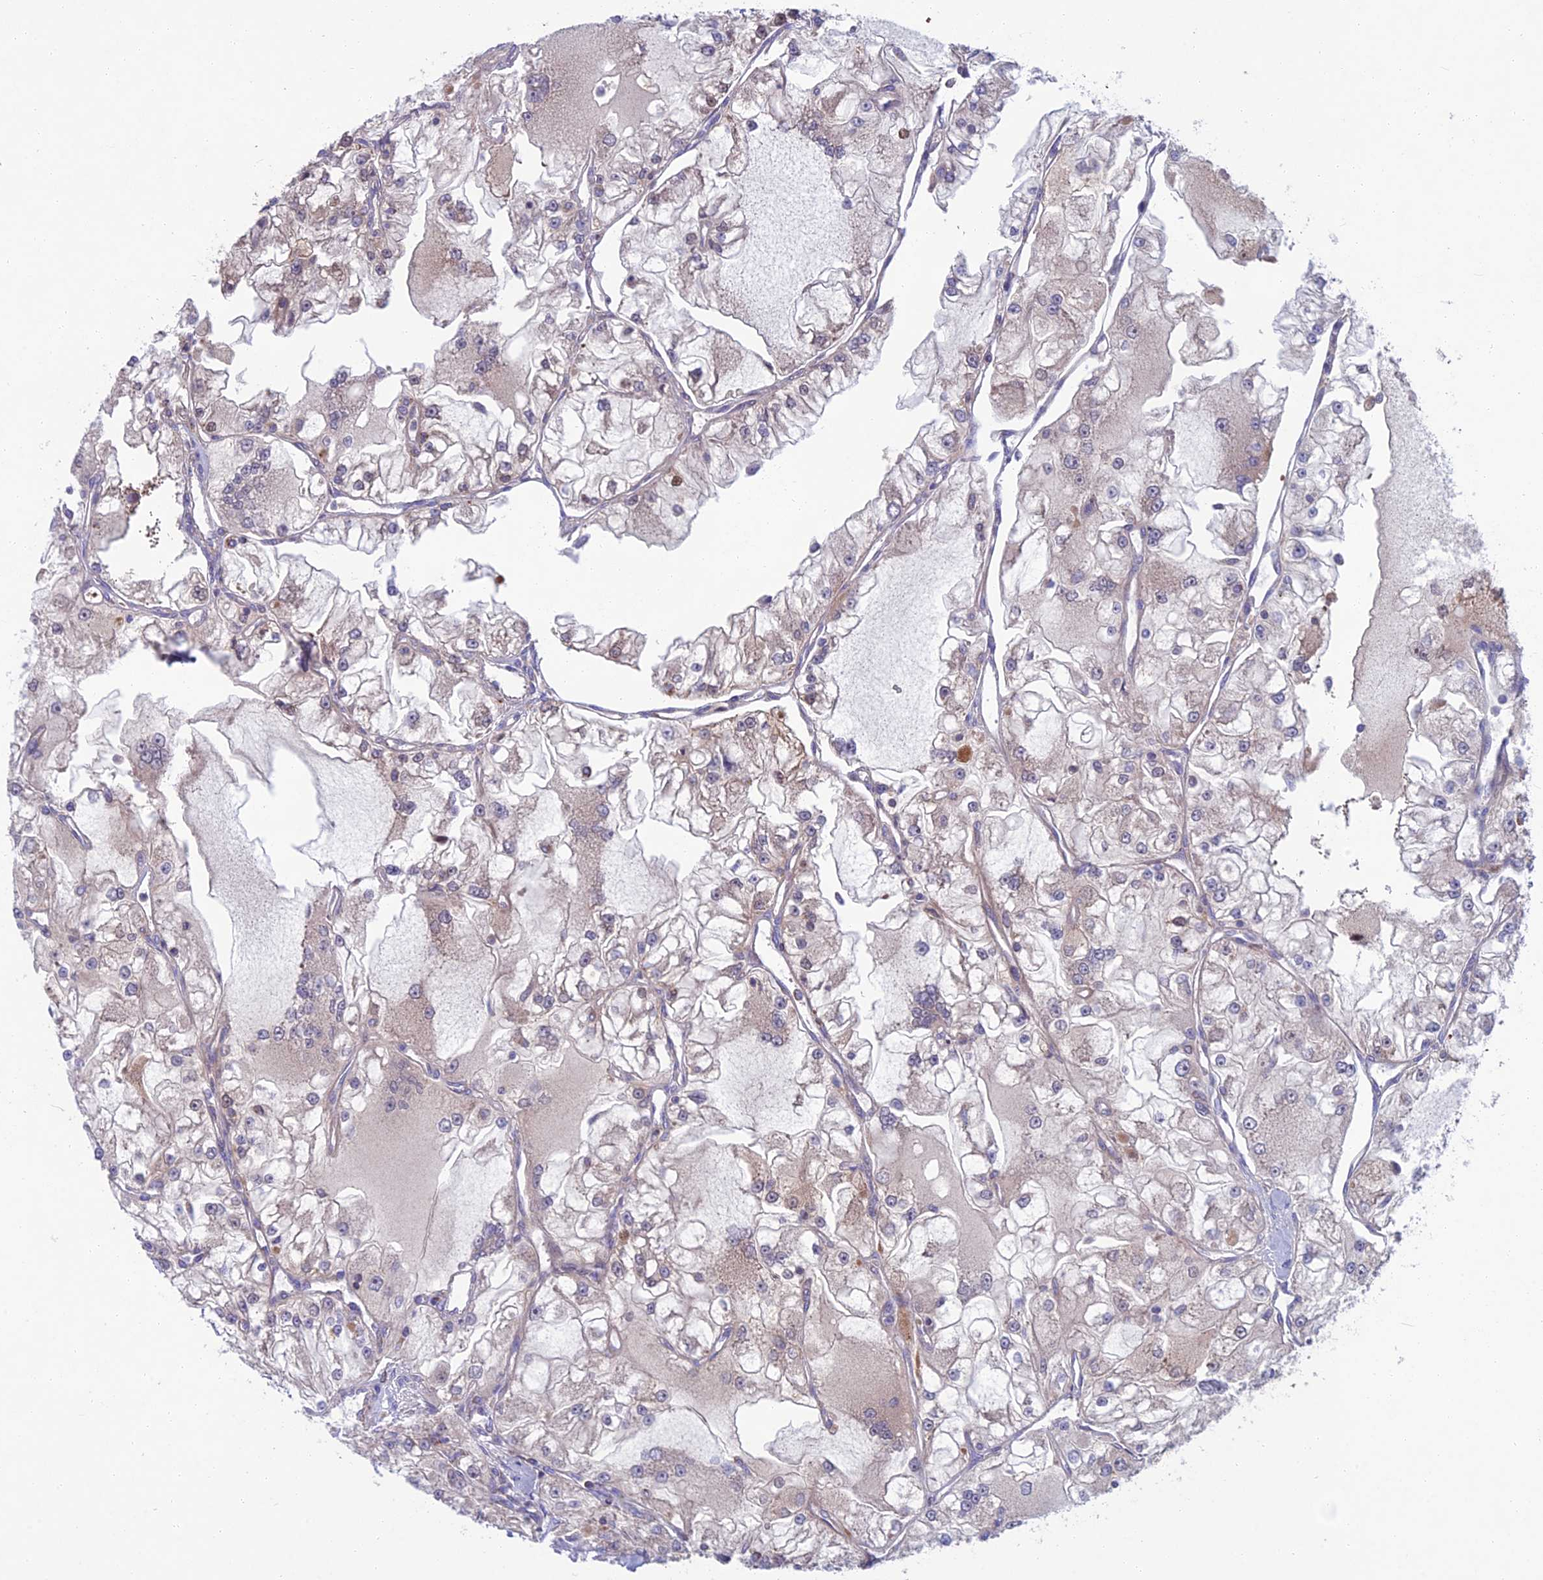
{"staining": {"intensity": "weak", "quantity": "25%-75%", "location": "cytoplasmic/membranous"}, "tissue": "renal cancer", "cell_type": "Tumor cells", "image_type": "cancer", "snomed": [{"axis": "morphology", "description": "Adenocarcinoma, NOS"}, {"axis": "topography", "description": "Kidney"}], "caption": "Immunohistochemical staining of renal cancer reveals low levels of weak cytoplasmic/membranous protein positivity in about 25%-75% of tumor cells.", "gene": "CS", "patient": {"sex": "female", "age": 72}}